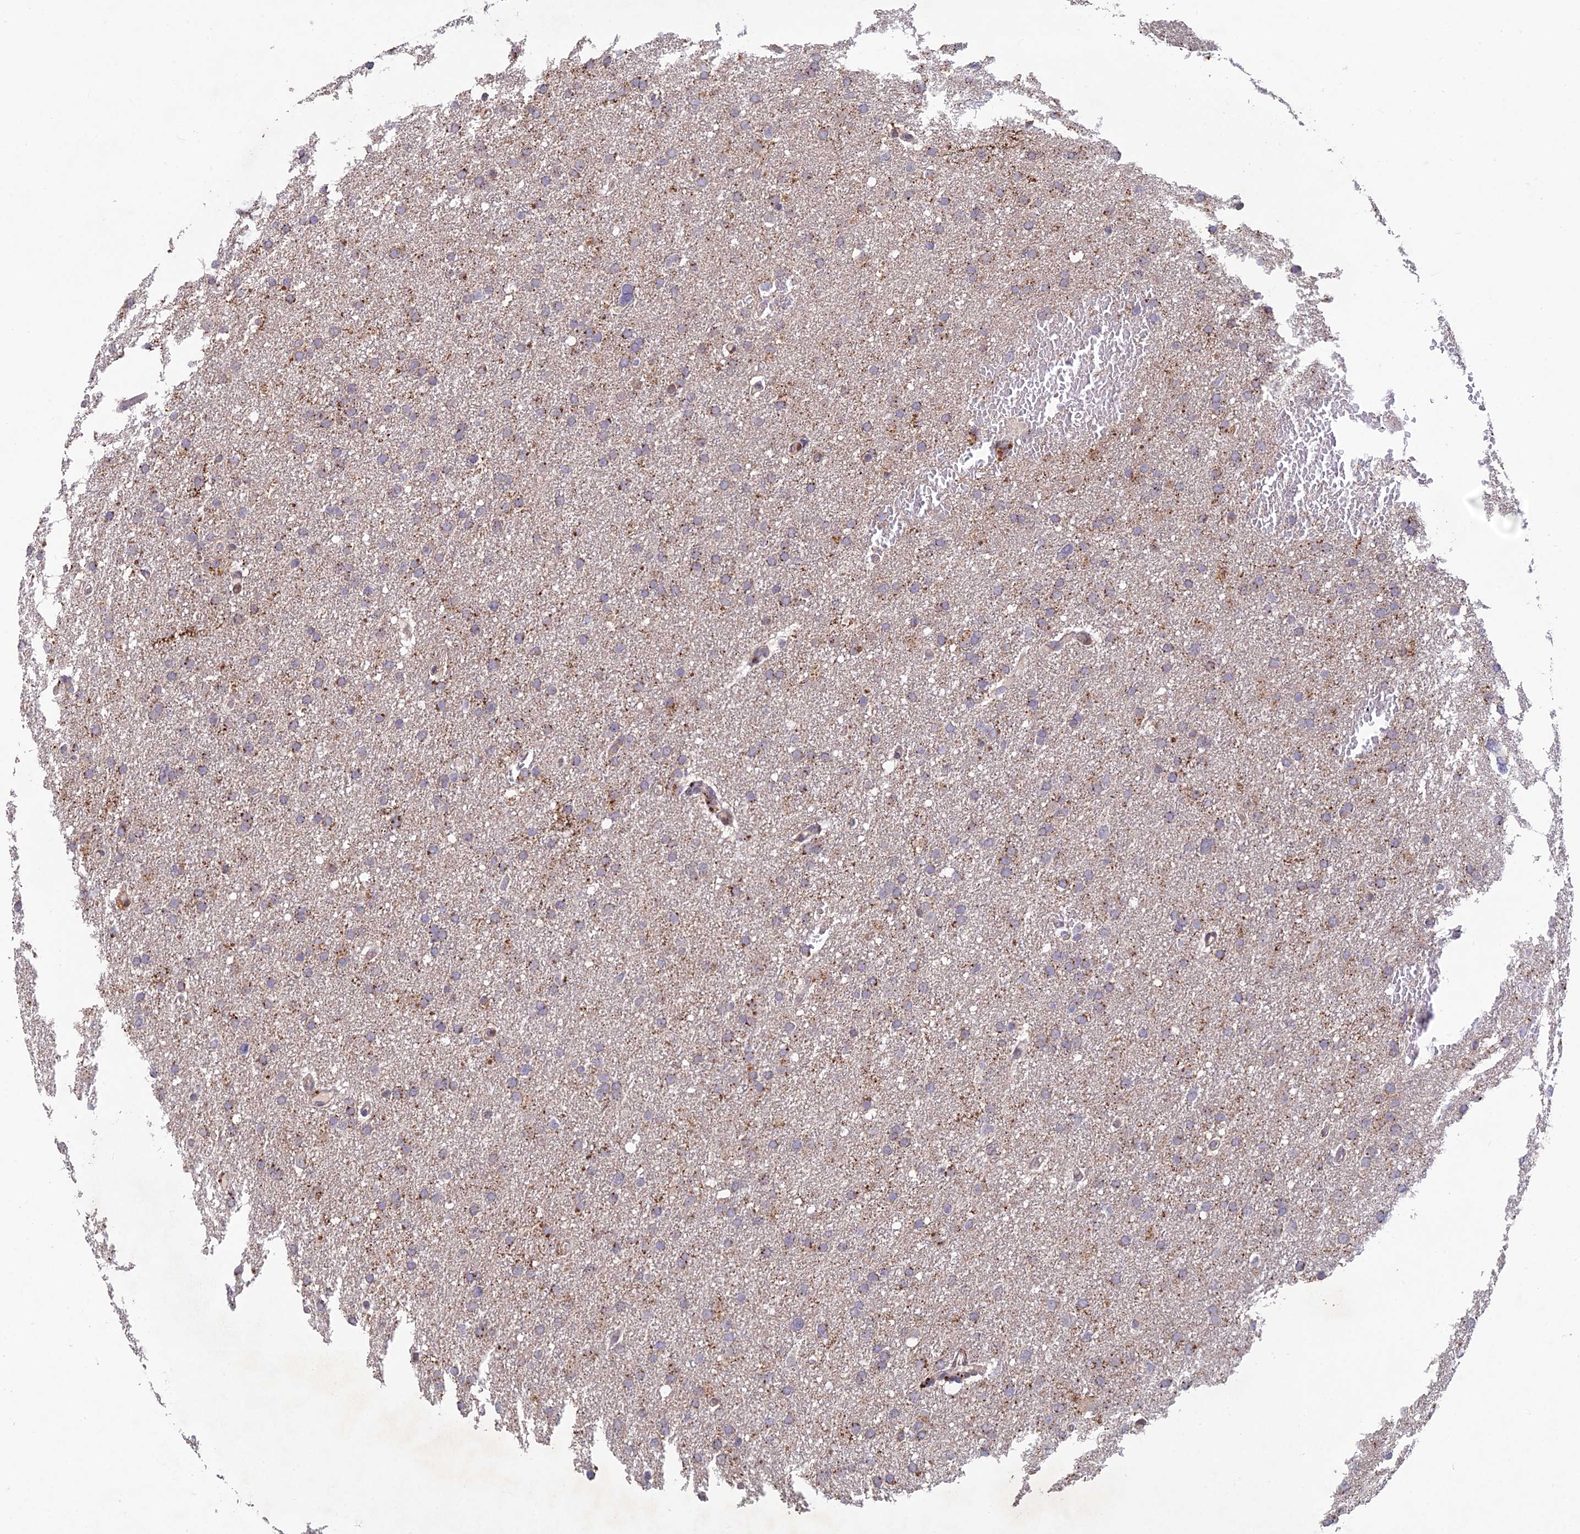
{"staining": {"intensity": "moderate", "quantity": "25%-75%", "location": "cytoplasmic/membranous"}, "tissue": "glioma", "cell_type": "Tumor cells", "image_type": "cancer", "snomed": [{"axis": "morphology", "description": "Glioma, malignant, High grade"}, {"axis": "topography", "description": "Cerebral cortex"}], "caption": "There is medium levels of moderate cytoplasmic/membranous expression in tumor cells of malignant glioma (high-grade), as demonstrated by immunohistochemical staining (brown color).", "gene": "FOXS1", "patient": {"sex": "female", "age": 36}}